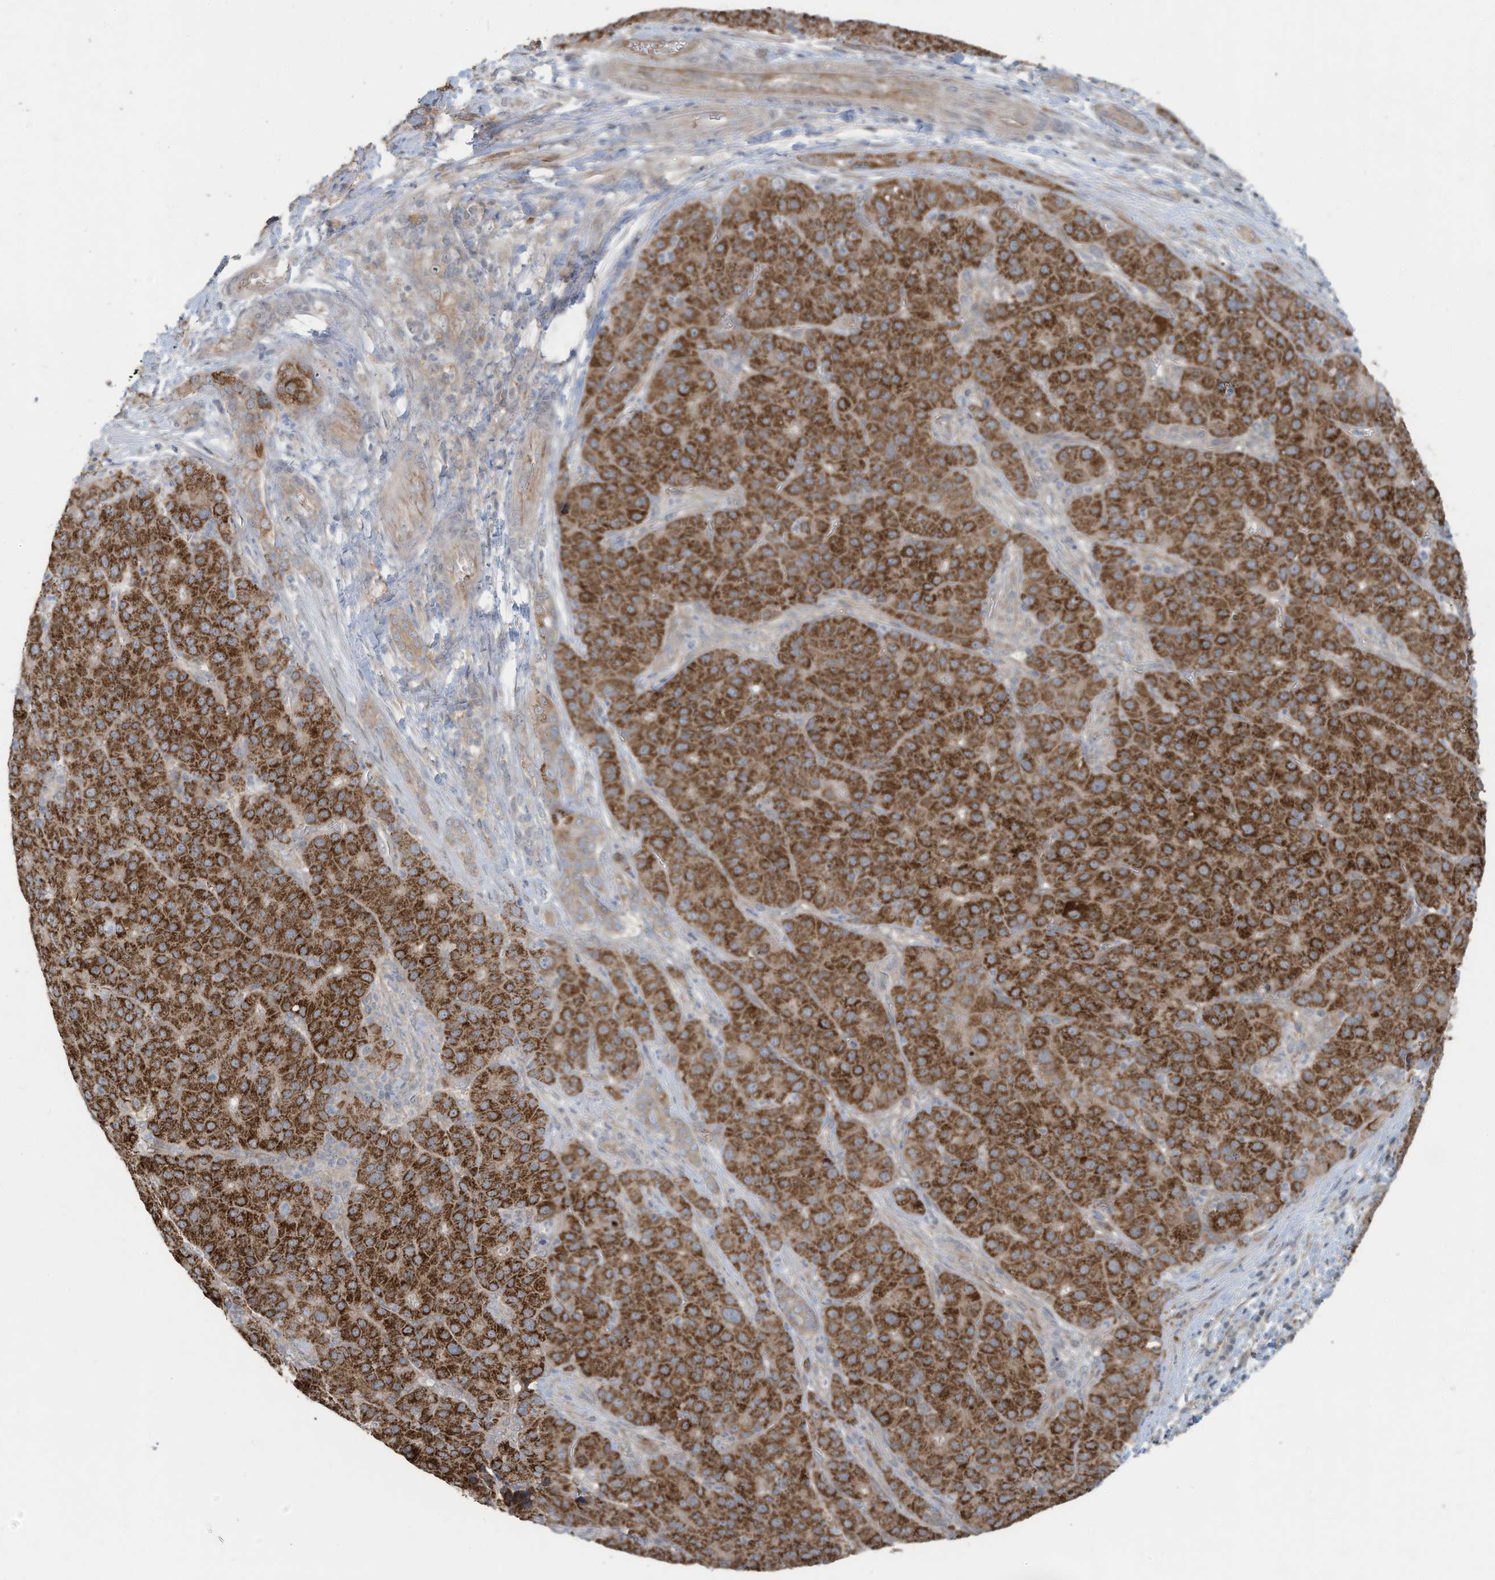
{"staining": {"intensity": "strong", "quantity": ">75%", "location": "cytoplasmic/membranous"}, "tissue": "liver cancer", "cell_type": "Tumor cells", "image_type": "cancer", "snomed": [{"axis": "morphology", "description": "Carcinoma, Hepatocellular, NOS"}, {"axis": "topography", "description": "Liver"}], "caption": "Immunohistochemical staining of human liver cancer (hepatocellular carcinoma) demonstrates strong cytoplasmic/membranous protein positivity in approximately >75% of tumor cells.", "gene": "ERI2", "patient": {"sex": "male", "age": 65}}